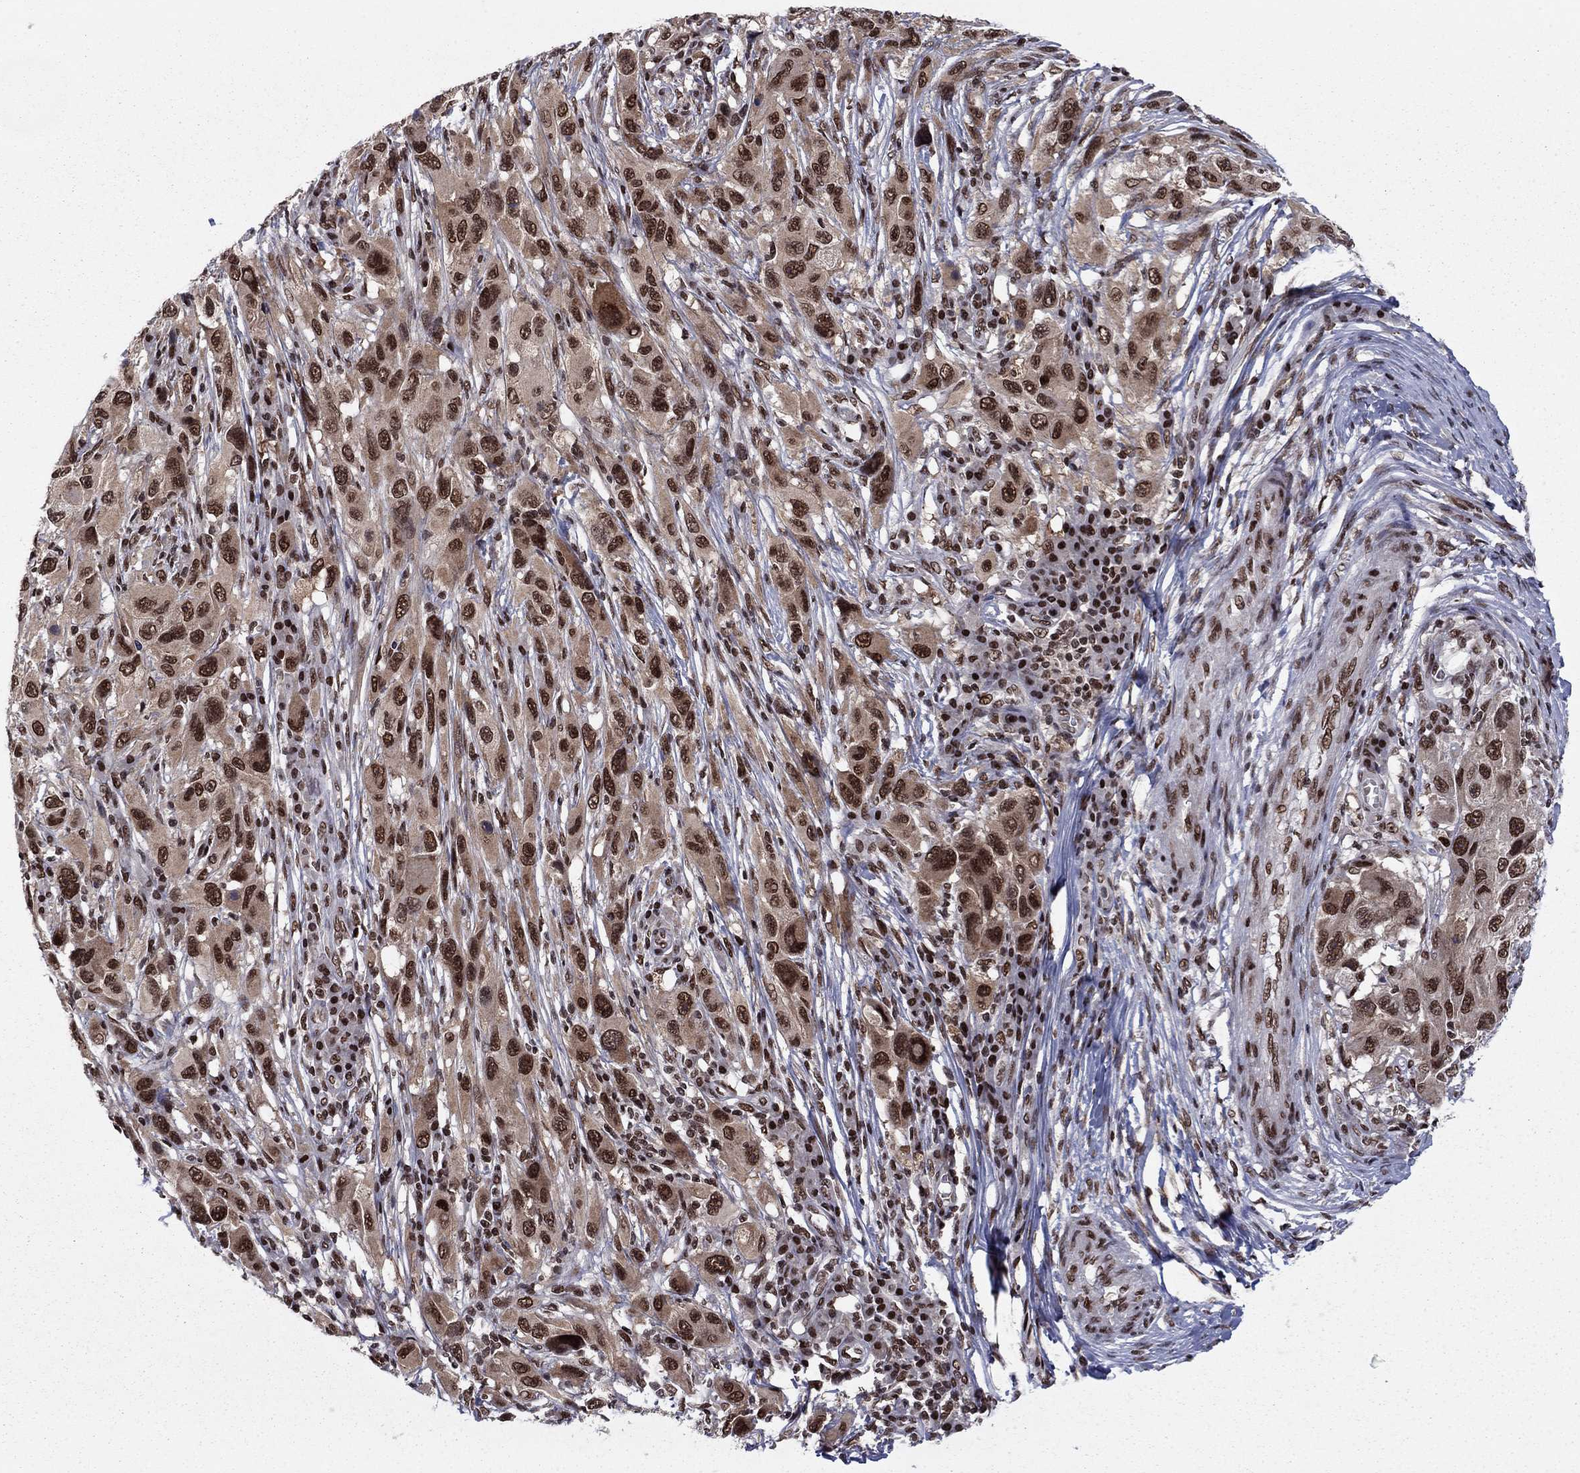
{"staining": {"intensity": "strong", "quantity": "25%-75%", "location": "nuclear"}, "tissue": "melanoma", "cell_type": "Tumor cells", "image_type": "cancer", "snomed": [{"axis": "morphology", "description": "Malignant melanoma, NOS"}, {"axis": "topography", "description": "Skin"}], "caption": "Protein positivity by immunohistochemistry (IHC) displays strong nuclear positivity in about 25%-75% of tumor cells in melanoma.", "gene": "USP54", "patient": {"sex": "male", "age": 53}}